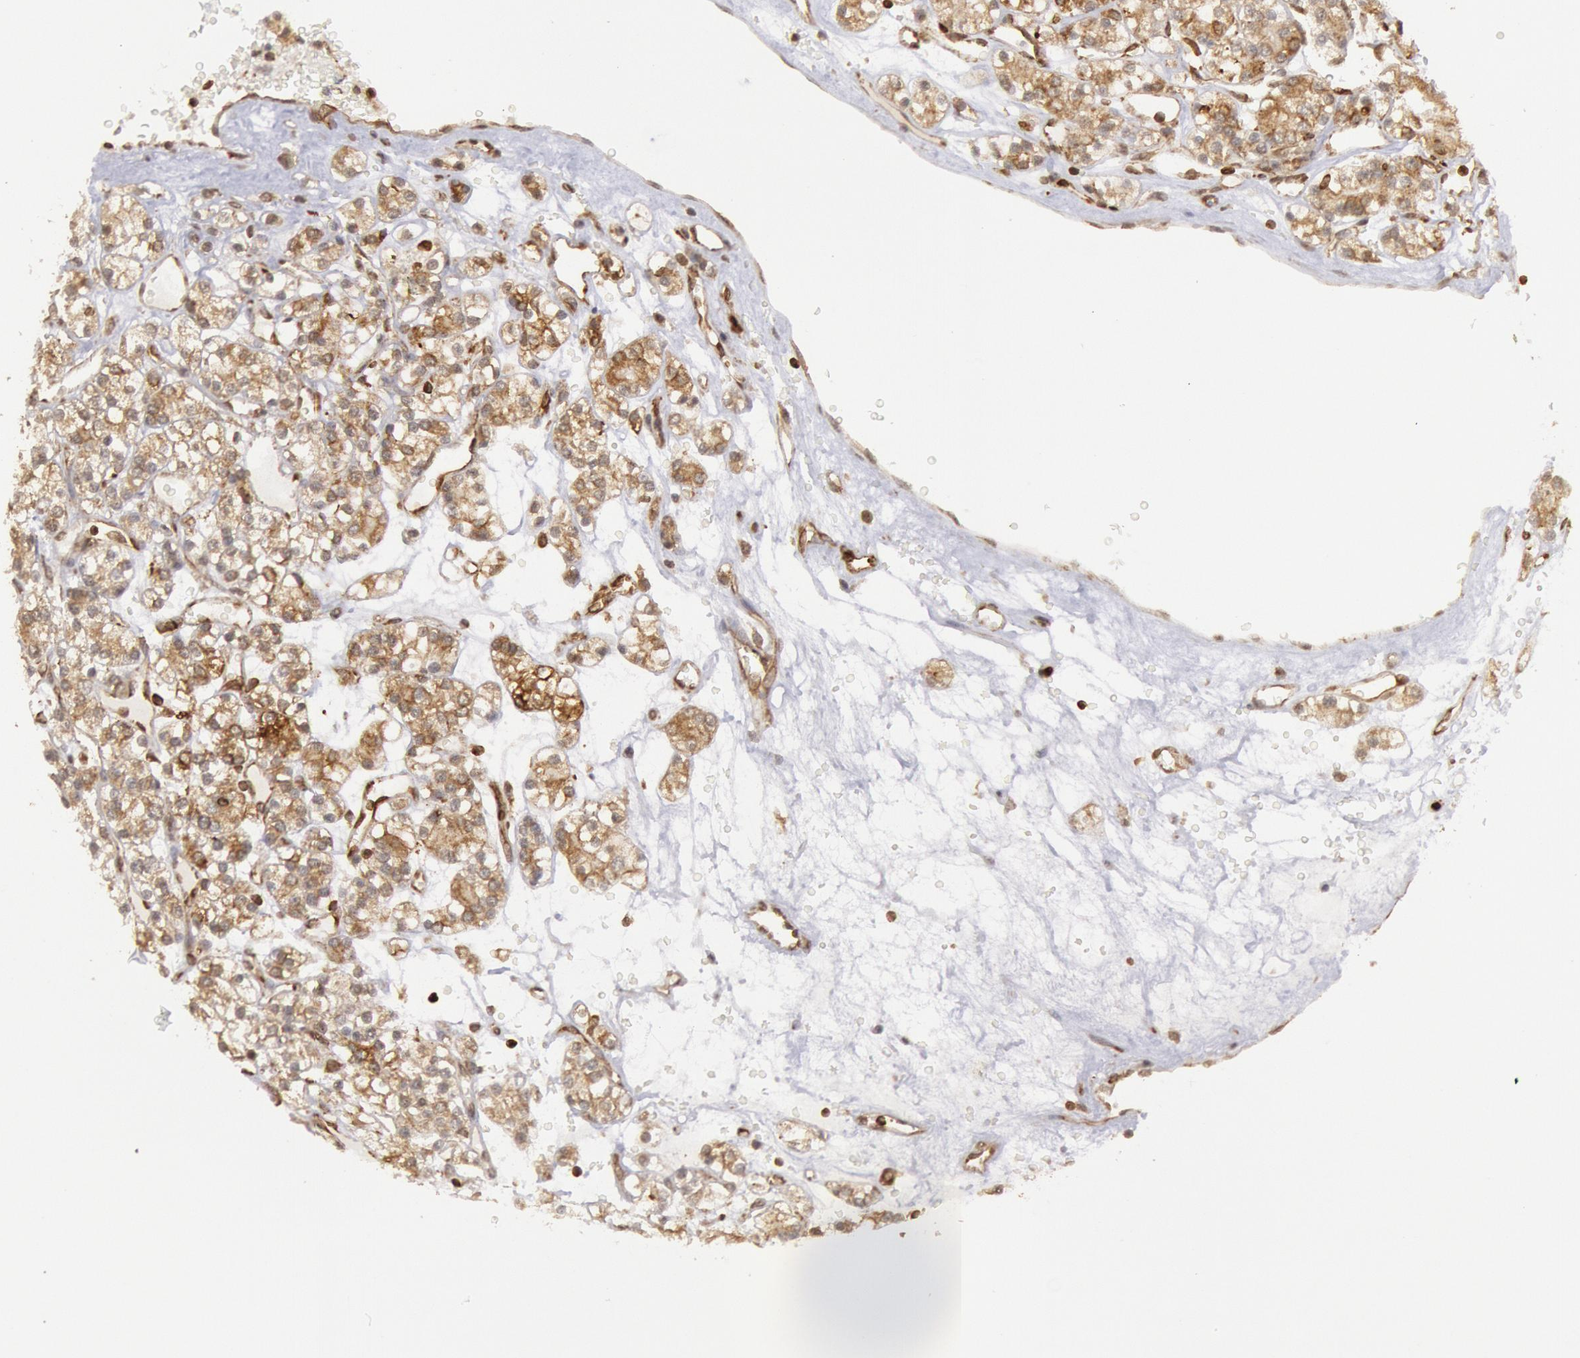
{"staining": {"intensity": "moderate", "quantity": "25%-75%", "location": "cytoplasmic/membranous"}, "tissue": "renal cancer", "cell_type": "Tumor cells", "image_type": "cancer", "snomed": [{"axis": "morphology", "description": "Adenocarcinoma, NOS"}, {"axis": "topography", "description": "Kidney"}], "caption": "A brown stain shows moderate cytoplasmic/membranous positivity of a protein in human adenocarcinoma (renal) tumor cells.", "gene": "TAP2", "patient": {"sex": "female", "age": 62}}